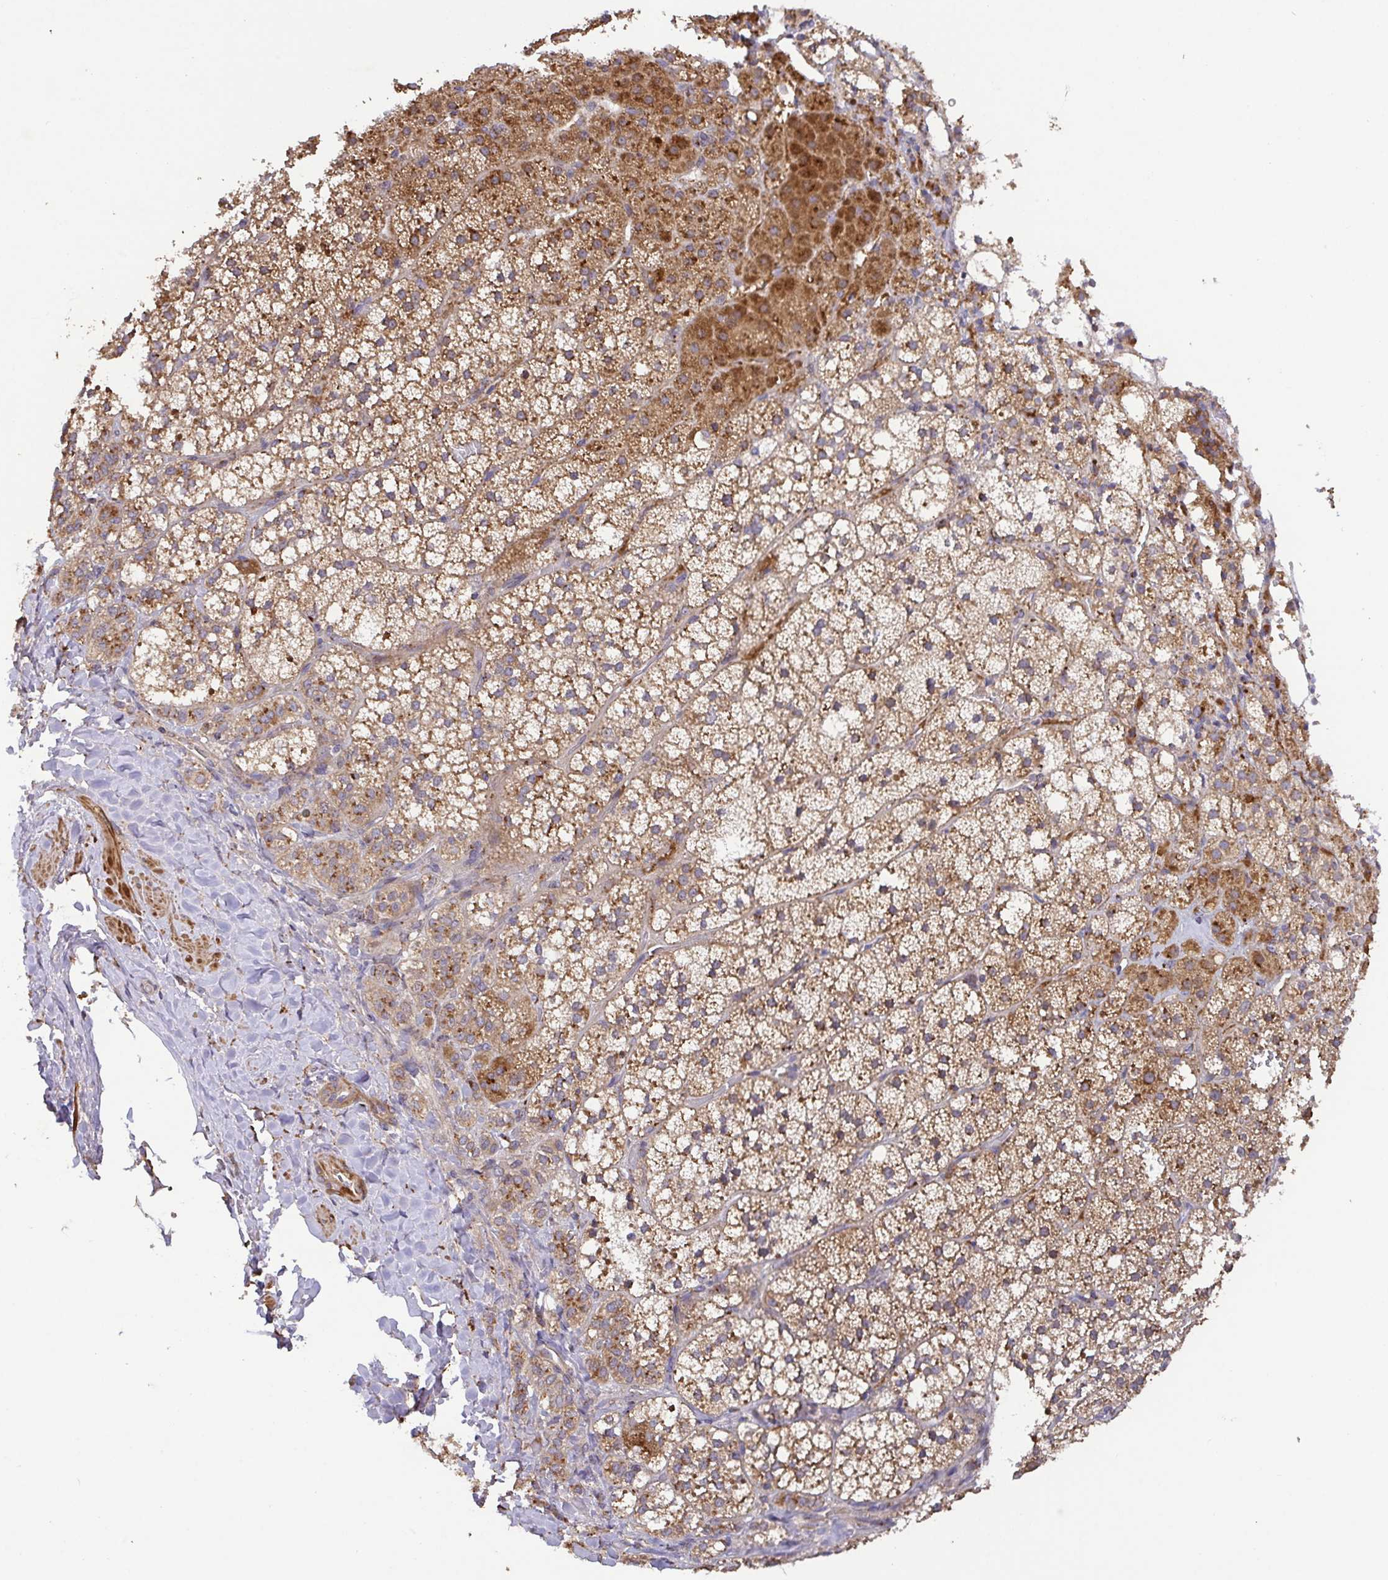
{"staining": {"intensity": "moderate", "quantity": ">75%", "location": "cytoplasmic/membranous"}, "tissue": "adrenal gland", "cell_type": "Glandular cells", "image_type": "normal", "snomed": [{"axis": "morphology", "description": "Normal tissue, NOS"}, {"axis": "topography", "description": "Adrenal gland"}], "caption": "Normal adrenal gland was stained to show a protein in brown. There is medium levels of moderate cytoplasmic/membranous positivity in approximately >75% of glandular cells.", "gene": "TM9SF4", "patient": {"sex": "male", "age": 53}}